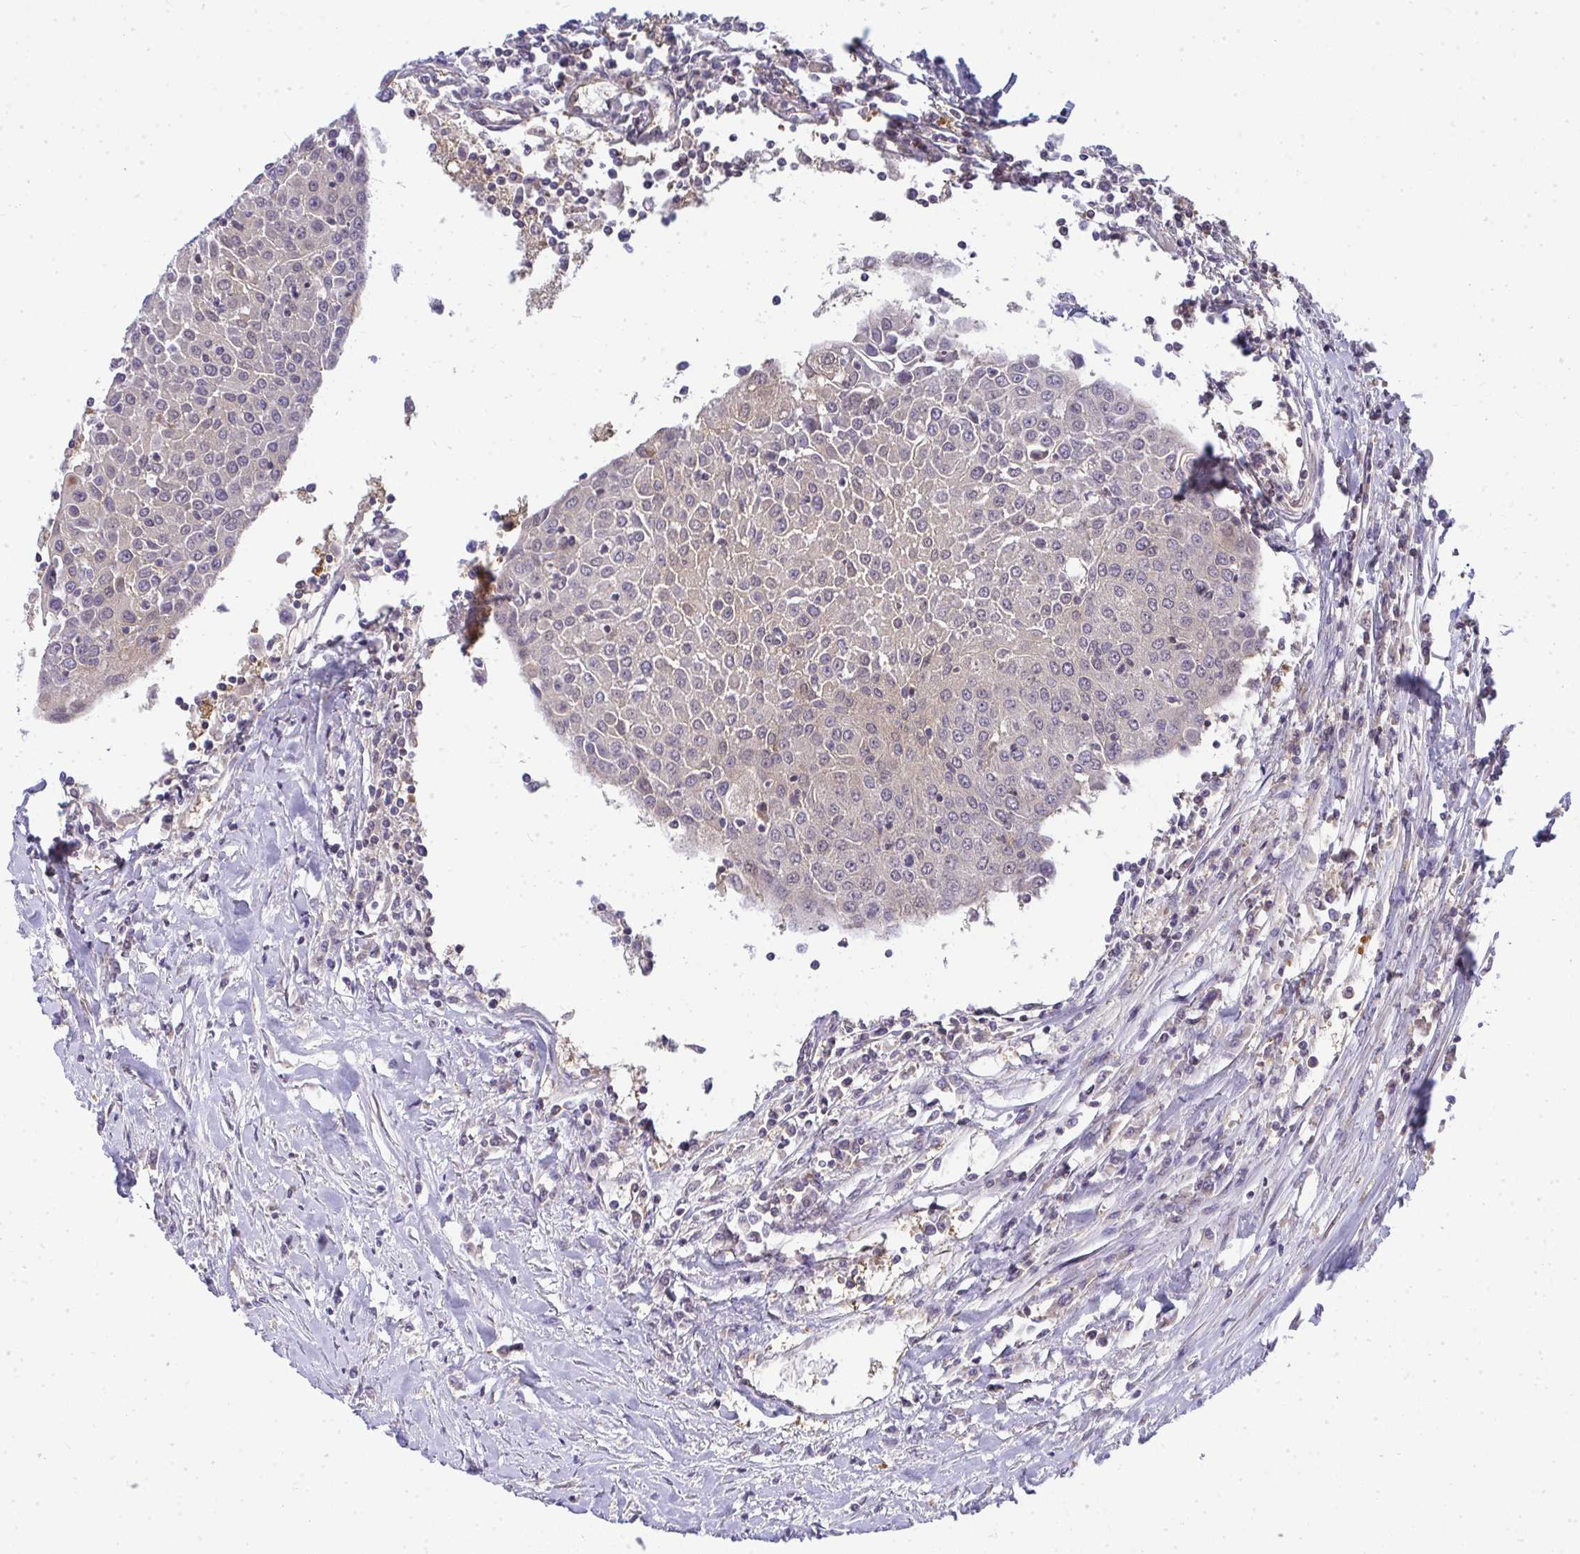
{"staining": {"intensity": "negative", "quantity": "none", "location": "none"}, "tissue": "urothelial cancer", "cell_type": "Tumor cells", "image_type": "cancer", "snomed": [{"axis": "morphology", "description": "Urothelial carcinoma, High grade"}, {"axis": "topography", "description": "Urinary bladder"}], "caption": "Urothelial cancer was stained to show a protein in brown. There is no significant staining in tumor cells.", "gene": "HDHD2", "patient": {"sex": "female", "age": 85}}